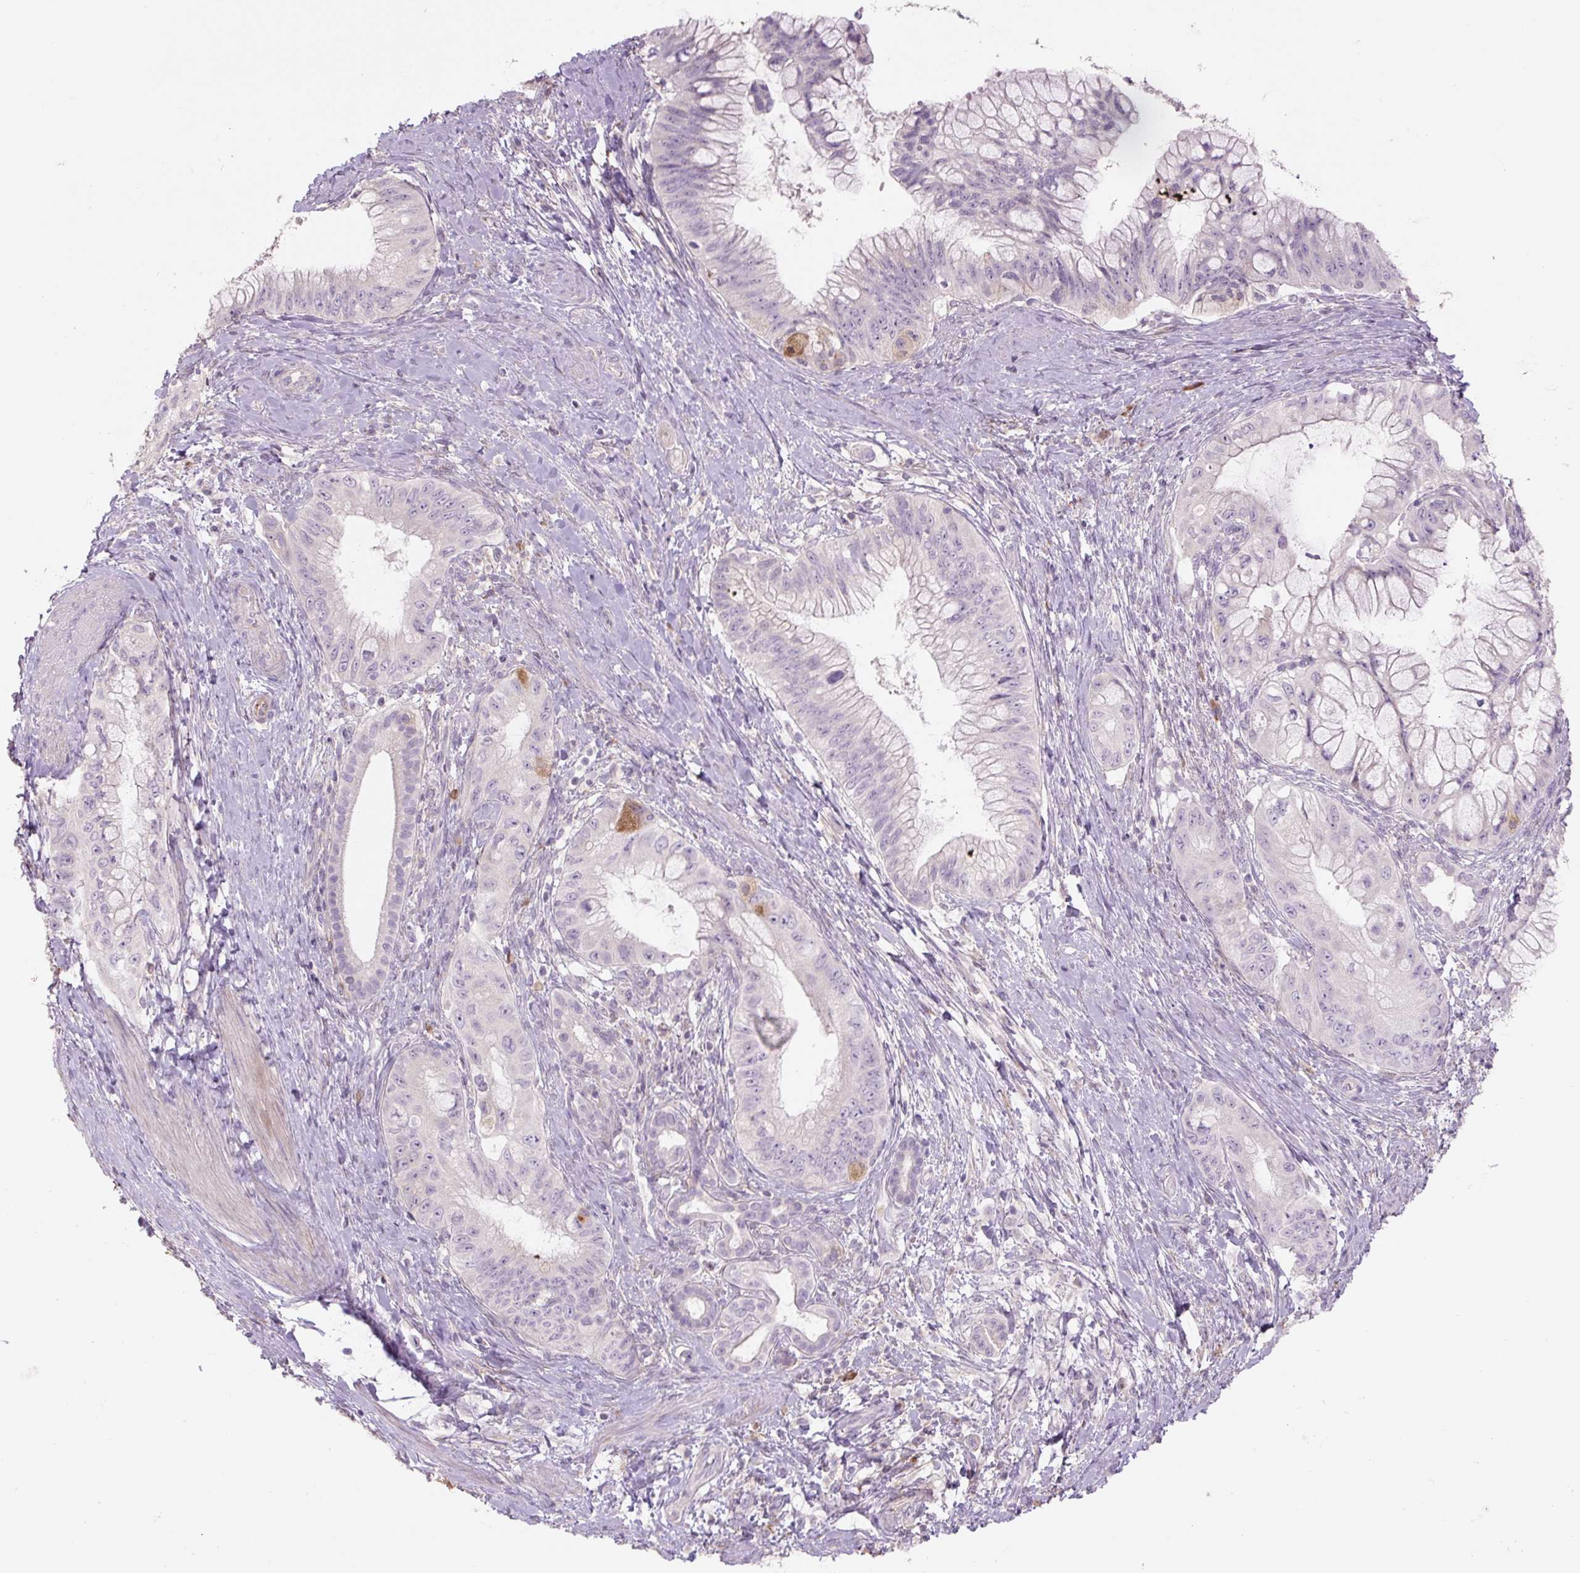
{"staining": {"intensity": "negative", "quantity": "none", "location": "none"}, "tissue": "pancreatic cancer", "cell_type": "Tumor cells", "image_type": "cancer", "snomed": [{"axis": "morphology", "description": "Adenocarcinoma, NOS"}, {"axis": "topography", "description": "Pancreas"}], "caption": "High magnification brightfield microscopy of pancreatic cancer stained with DAB (3,3'-diaminobenzidine) (brown) and counterstained with hematoxylin (blue): tumor cells show no significant staining. (DAB (3,3'-diaminobenzidine) immunohistochemistry (IHC), high magnification).", "gene": "TMEM100", "patient": {"sex": "male", "age": 48}}